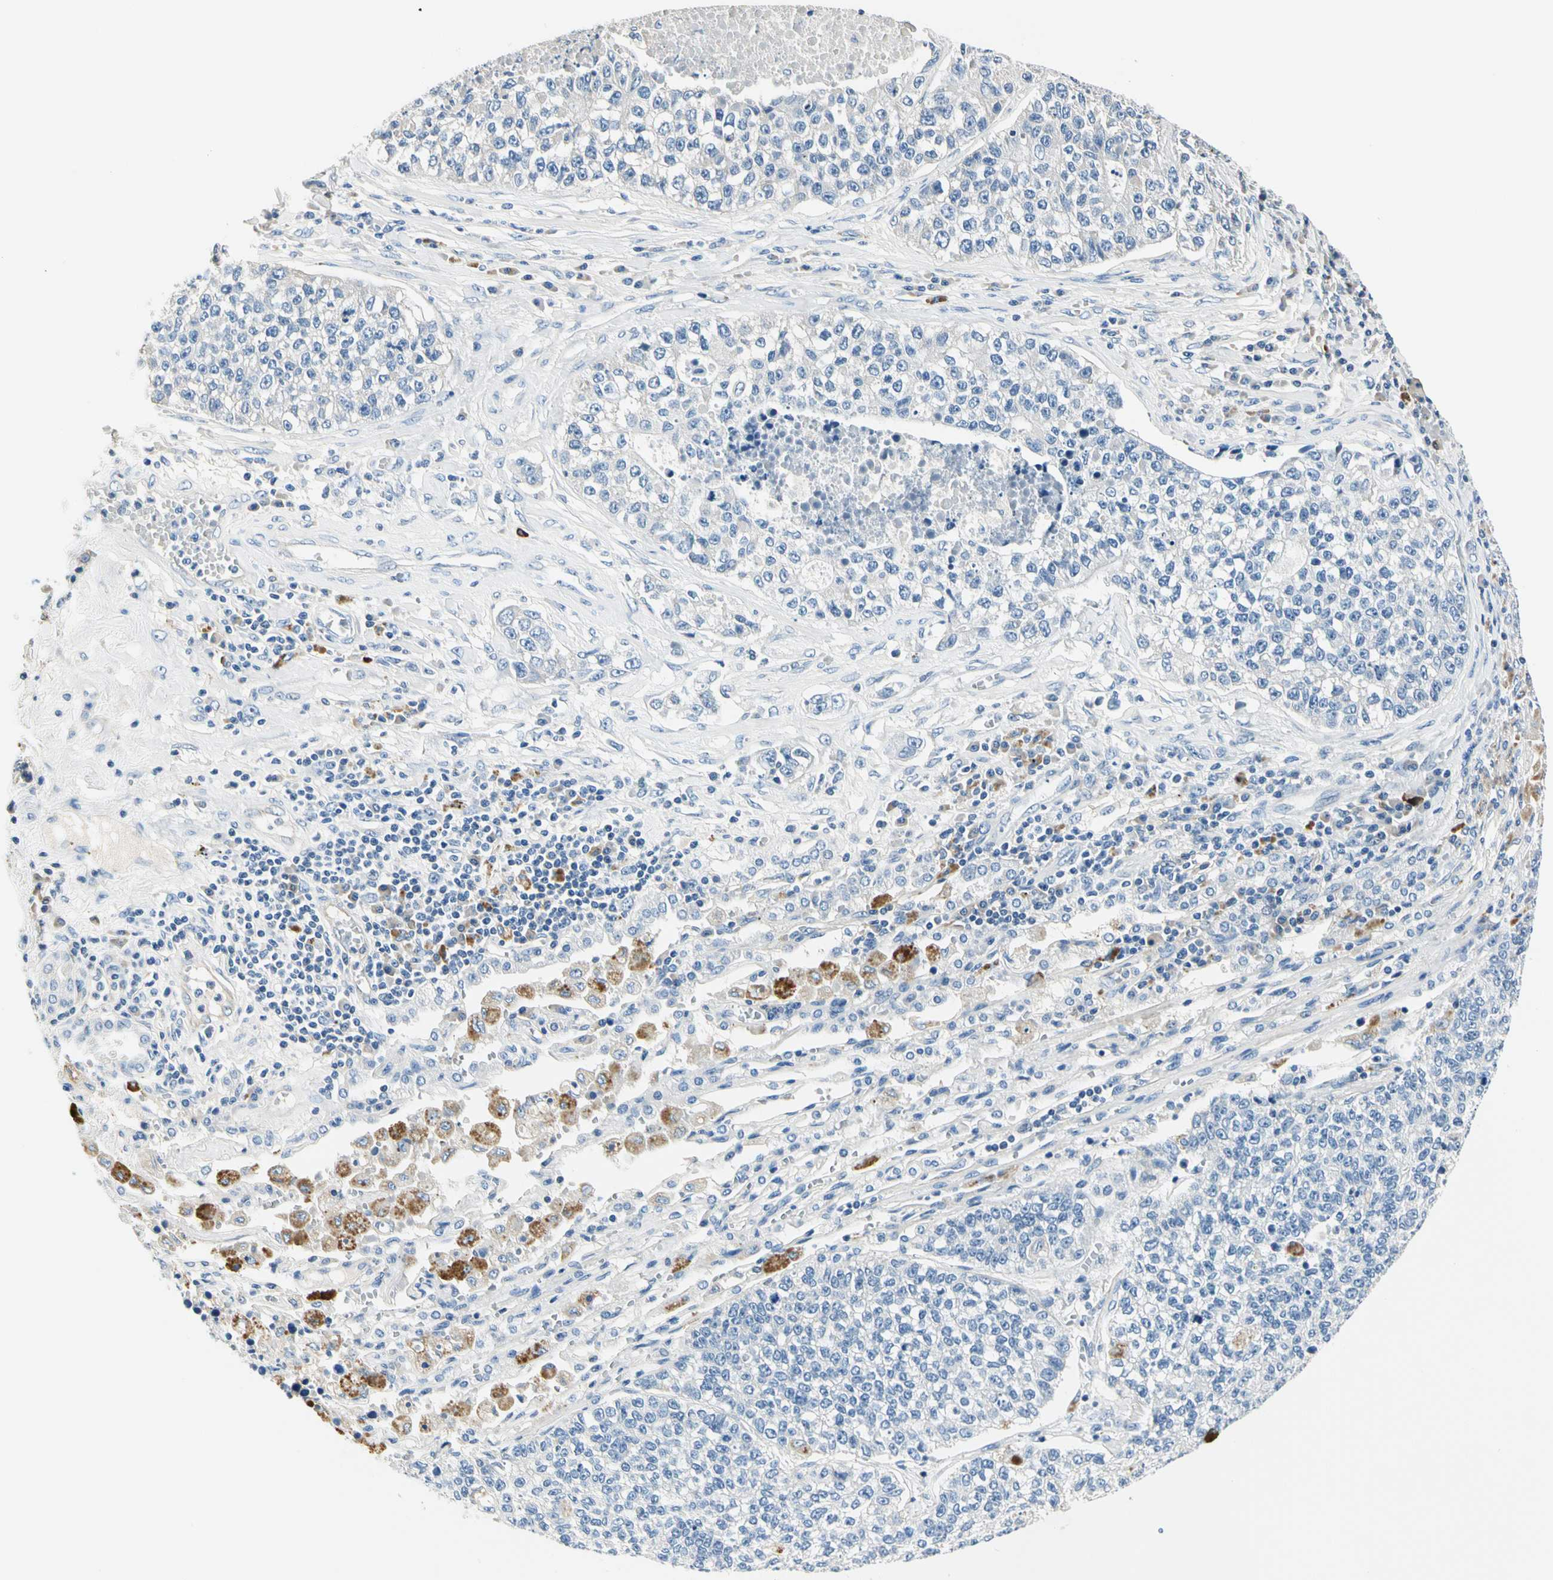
{"staining": {"intensity": "negative", "quantity": "none", "location": "none"}, "tissue": "lung cancer", "cell_type": "Tumor cells", "image_type": "cancer", "snomed": [{"axis": "morphology", "description": "Adenocarcinoma, NOS"}, {"axis": "topography", "description": "Lung"}], "caption": "Immunohistochemistry of human lung adenocarcinoma shows no positivity in tumor cells.", "gene": "TGFBR3", "patient": {"sex": "male", "age": 49}}